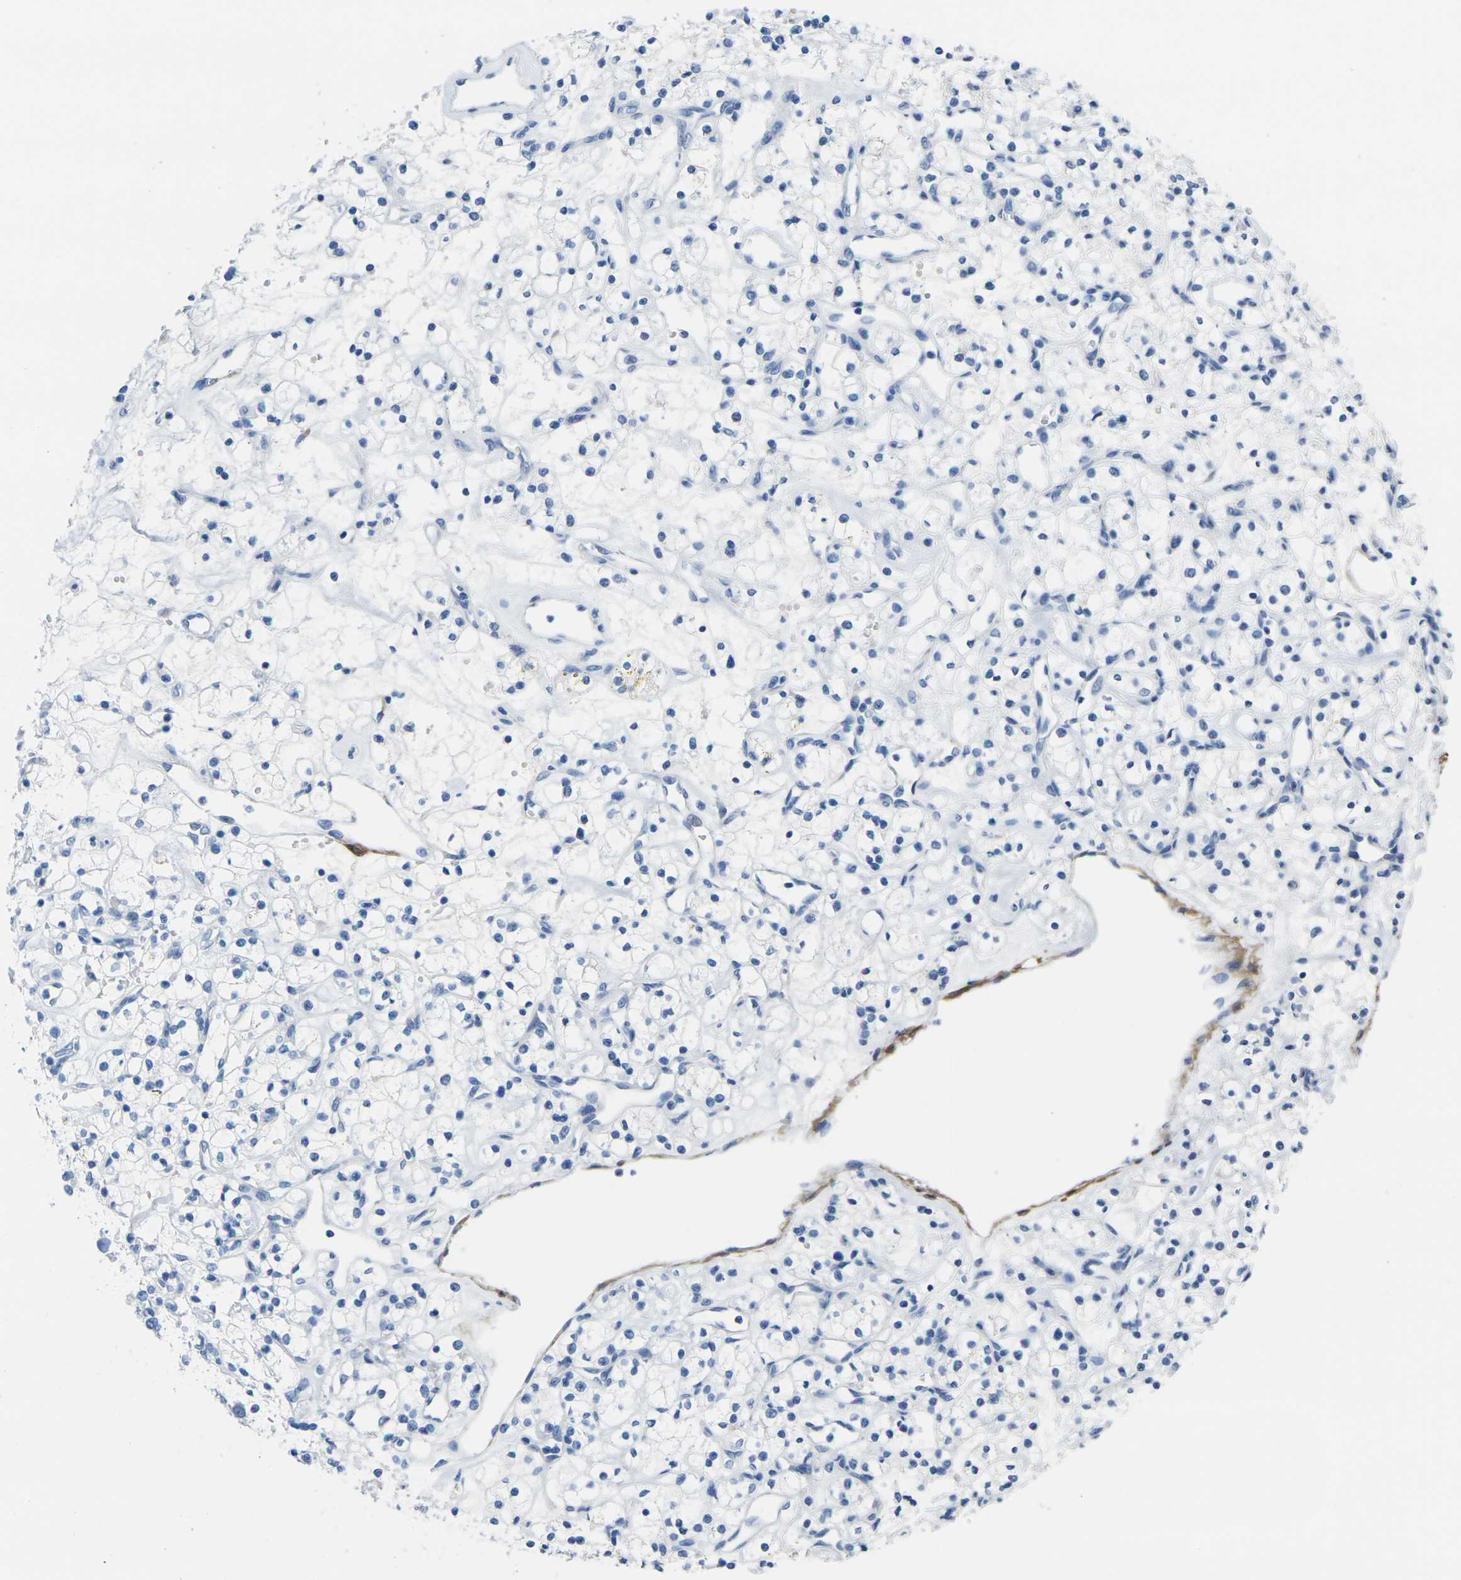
{"staining": {"intensity": "negative", "quantity": "none", "location": "none"}, "tissue": "renal cancer", "cell_type": "Tumor cells", "image_type": "cancer", "snomed": [{"axis": "morphology", "description": "Adenocarcinoma, NOS"}, {"axis": "topography", "description": "Kidney"}], "caption": "High power microscopy photomicrograph of an IHC histopathology image of adenocarcinoma (renal), revealing no significant positivity in tumor cells. The staining is performed using DAB brown chromogen with nuclei counter-stained in using hematoxylin.", "gene": "CNN1", "patient": {"sex": "female", "age": 60}}